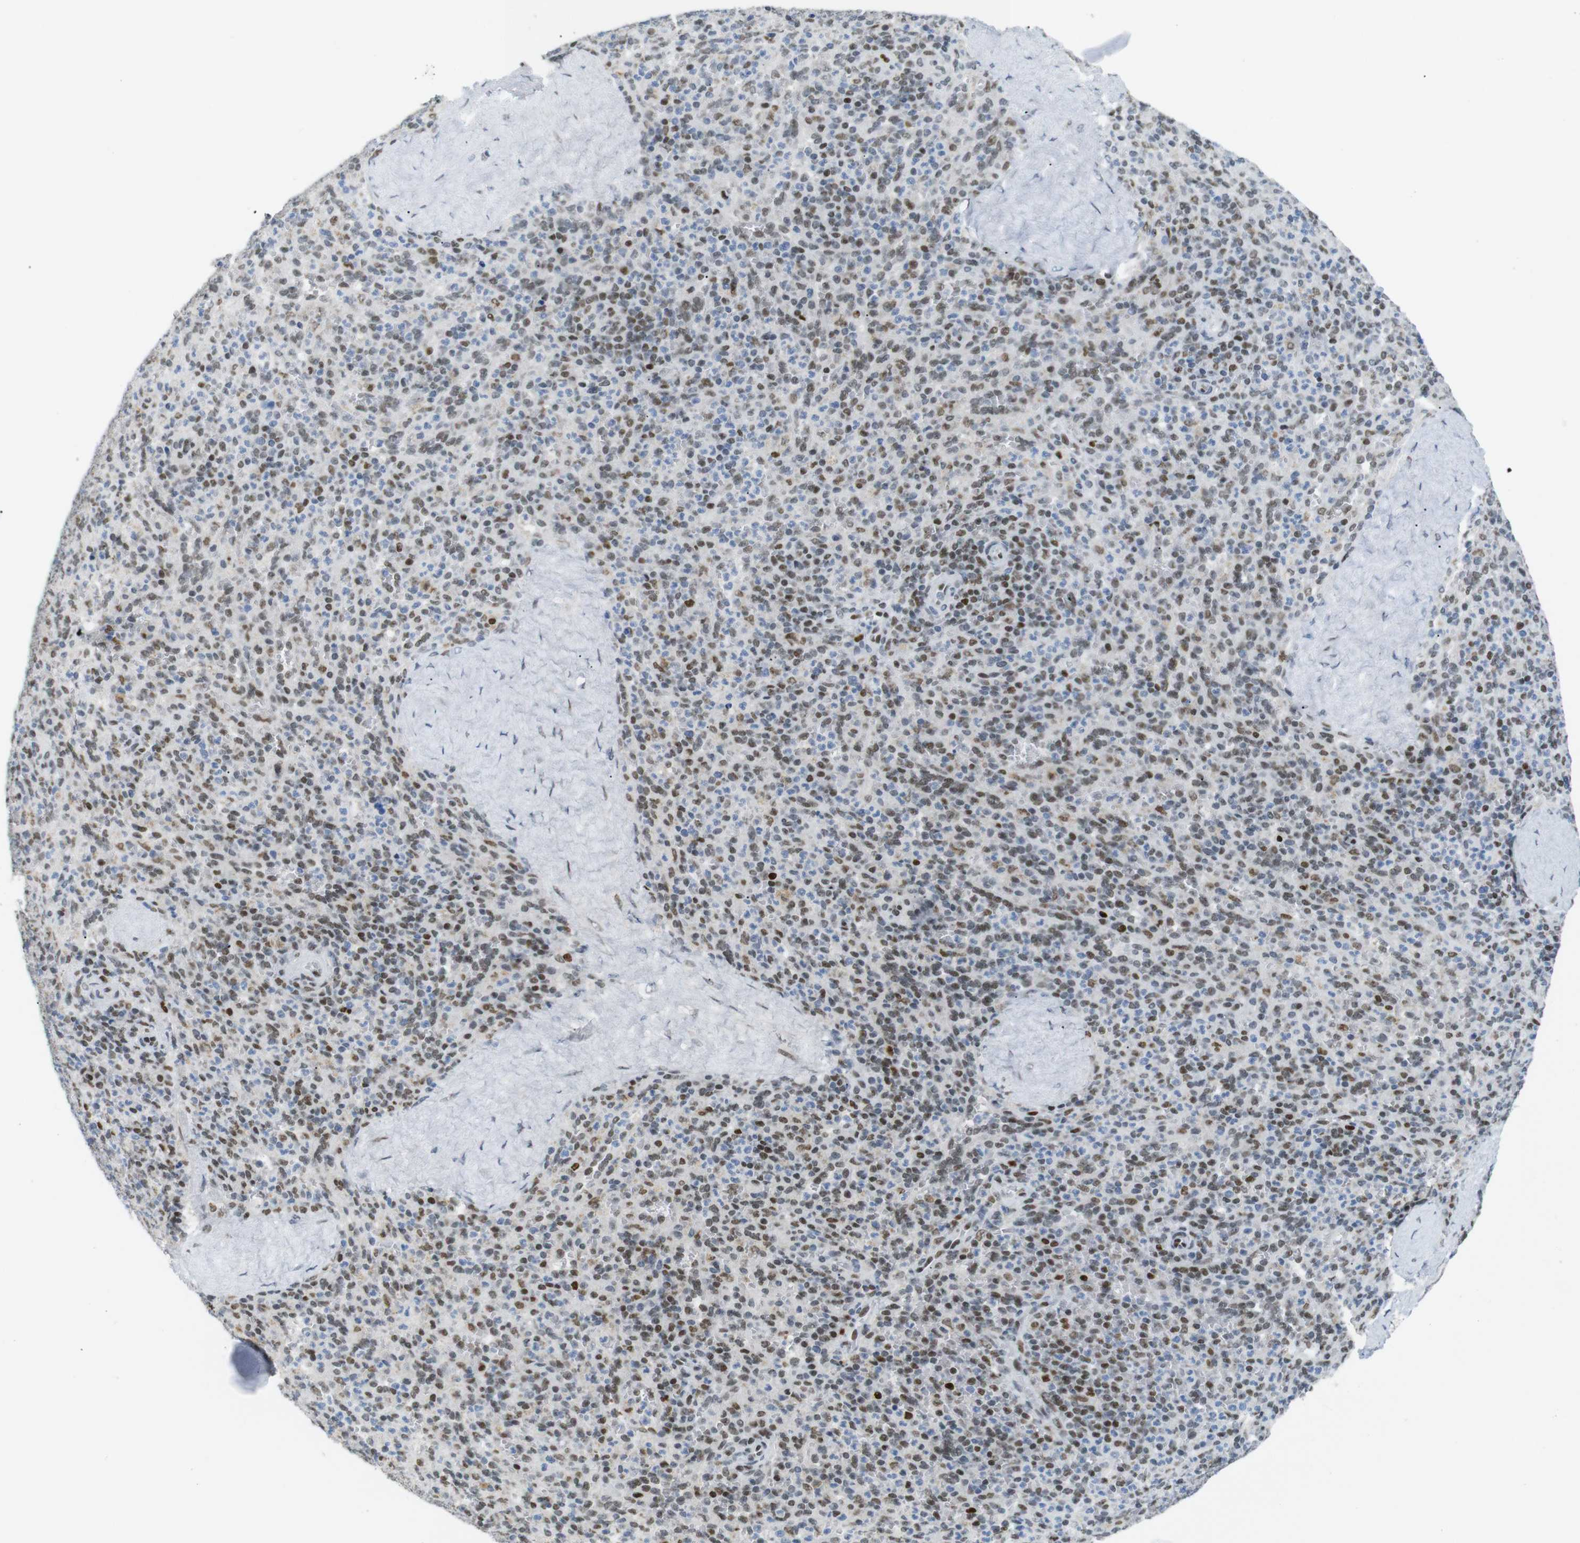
{"staining": {"intensity": "moderate", "quantity": "<25%", "location": "nuclear"}, "tissue": "spleen", "cell_type": "Cells in red pulp", "image_type": "normal", "snomed": [{"axis": "morphology", "description": "Normal tissue, NOS"}, {"axis": "topography", "description": "Spleen"}], "caption": "Immunohistochemical staining of benign spleen exhibits moderate nuclear protein expression in approximately <25% of cells in red pulp. (DAB (3,3'-diaminobenzidine) IHC, brown staining for protein, blue staining for nuclei).", "gene": "RIOX2", "patient": {"sex": "male", "age": 36}}